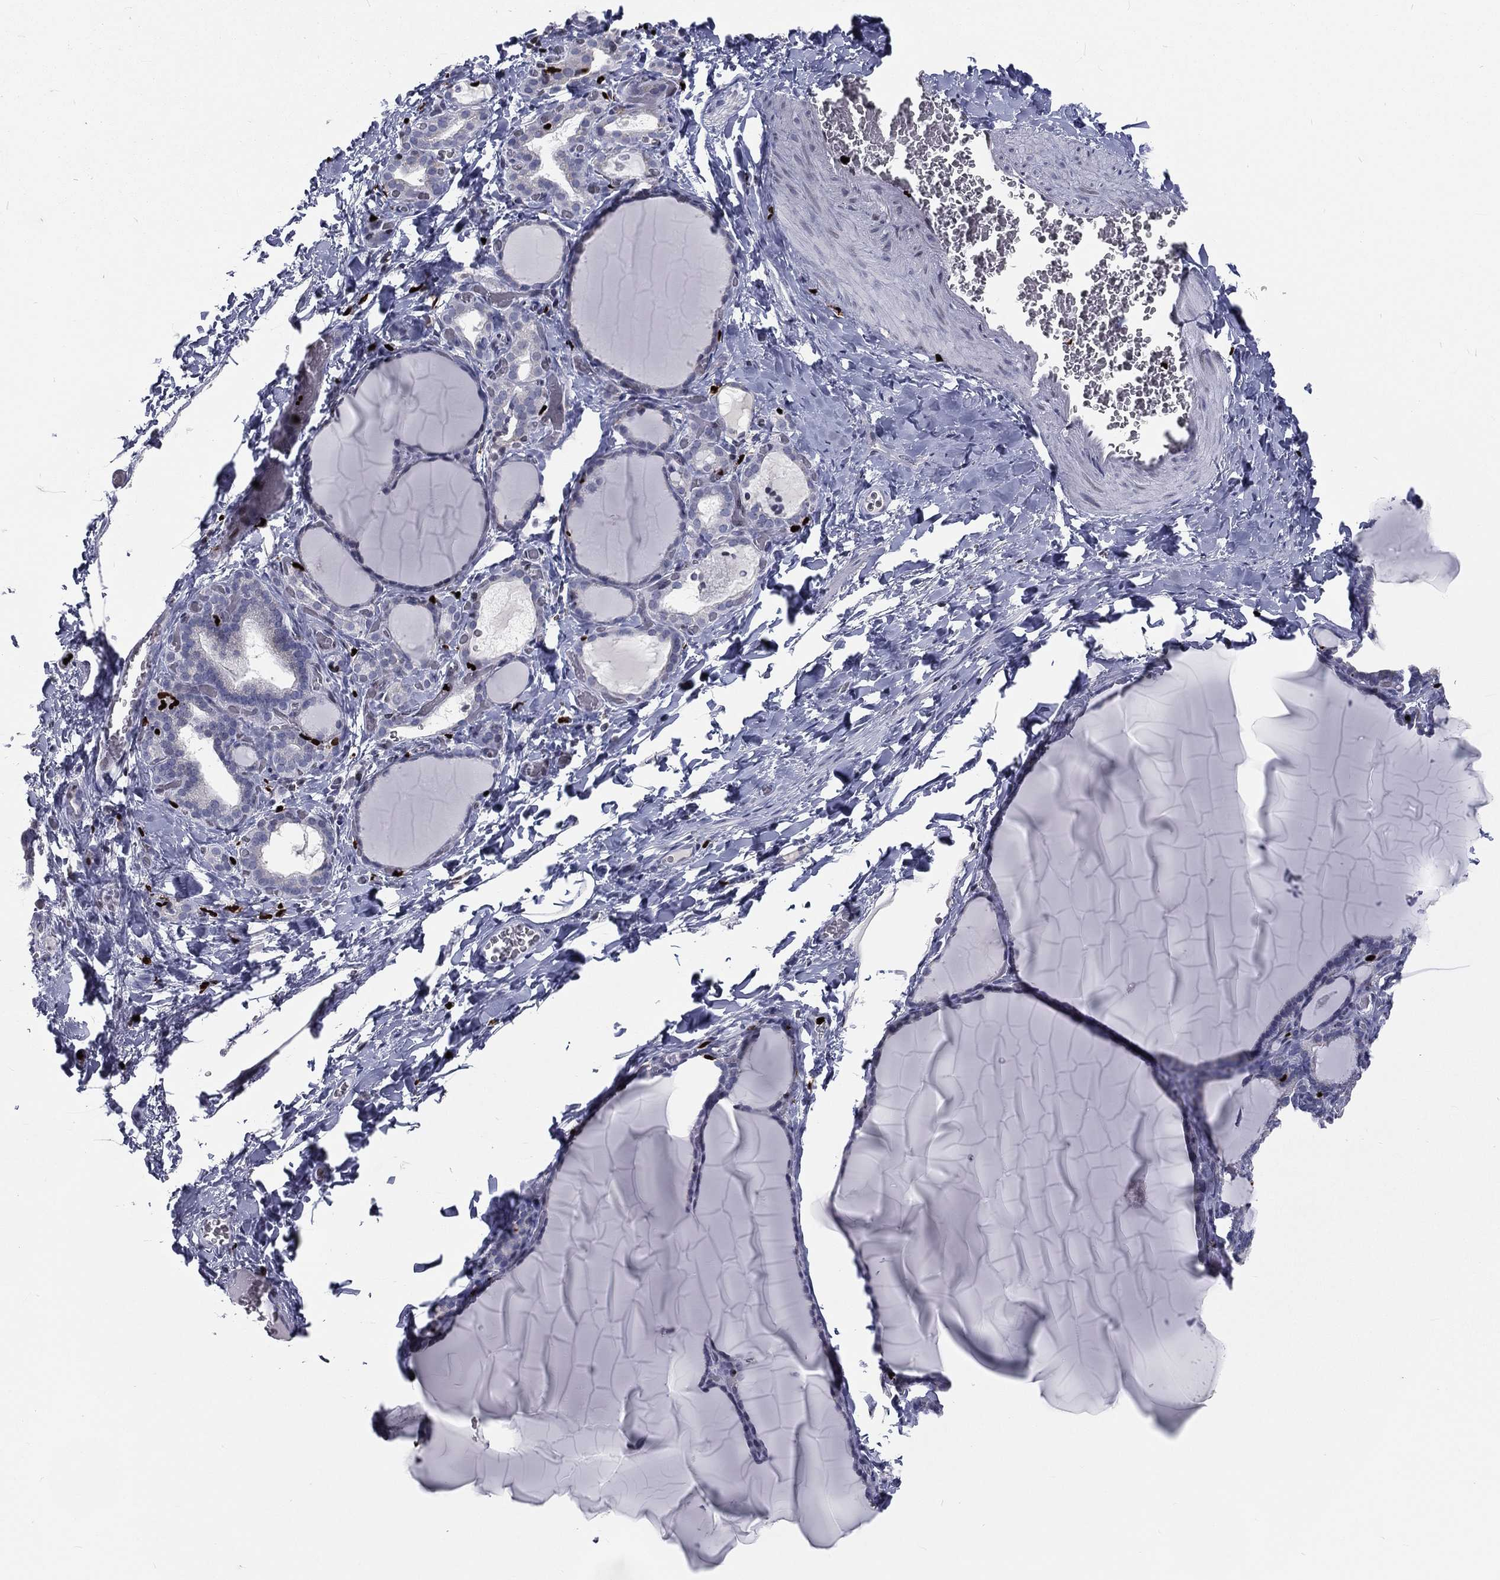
{"staining": {"intensity": "negative", "quantity": "none", "location": "none"}, "tissue": "thyroid gland", "cell_type": "Glandular cells", "image_type": "normal", "snomed": [{"axis": "morphology", "description": "Normal tissue, NOS"}, {"axis": "morphology", "description": "Hyperplasia, NOS"}, {"axis": "topography", "description": "Thyroid gland"}], "caption": "The photomicrograph displays no significant positivity in glandular cells of thyroid gland. Brightfield microscopy of immunohistochemistry (IHC) stained with DAB (3,3'-diaminobenzidine) (brown) and hematoxylin (blue), captured at high magnification.", "gene": "MNDA", "patient": {"sex": "female", "age": 27}}